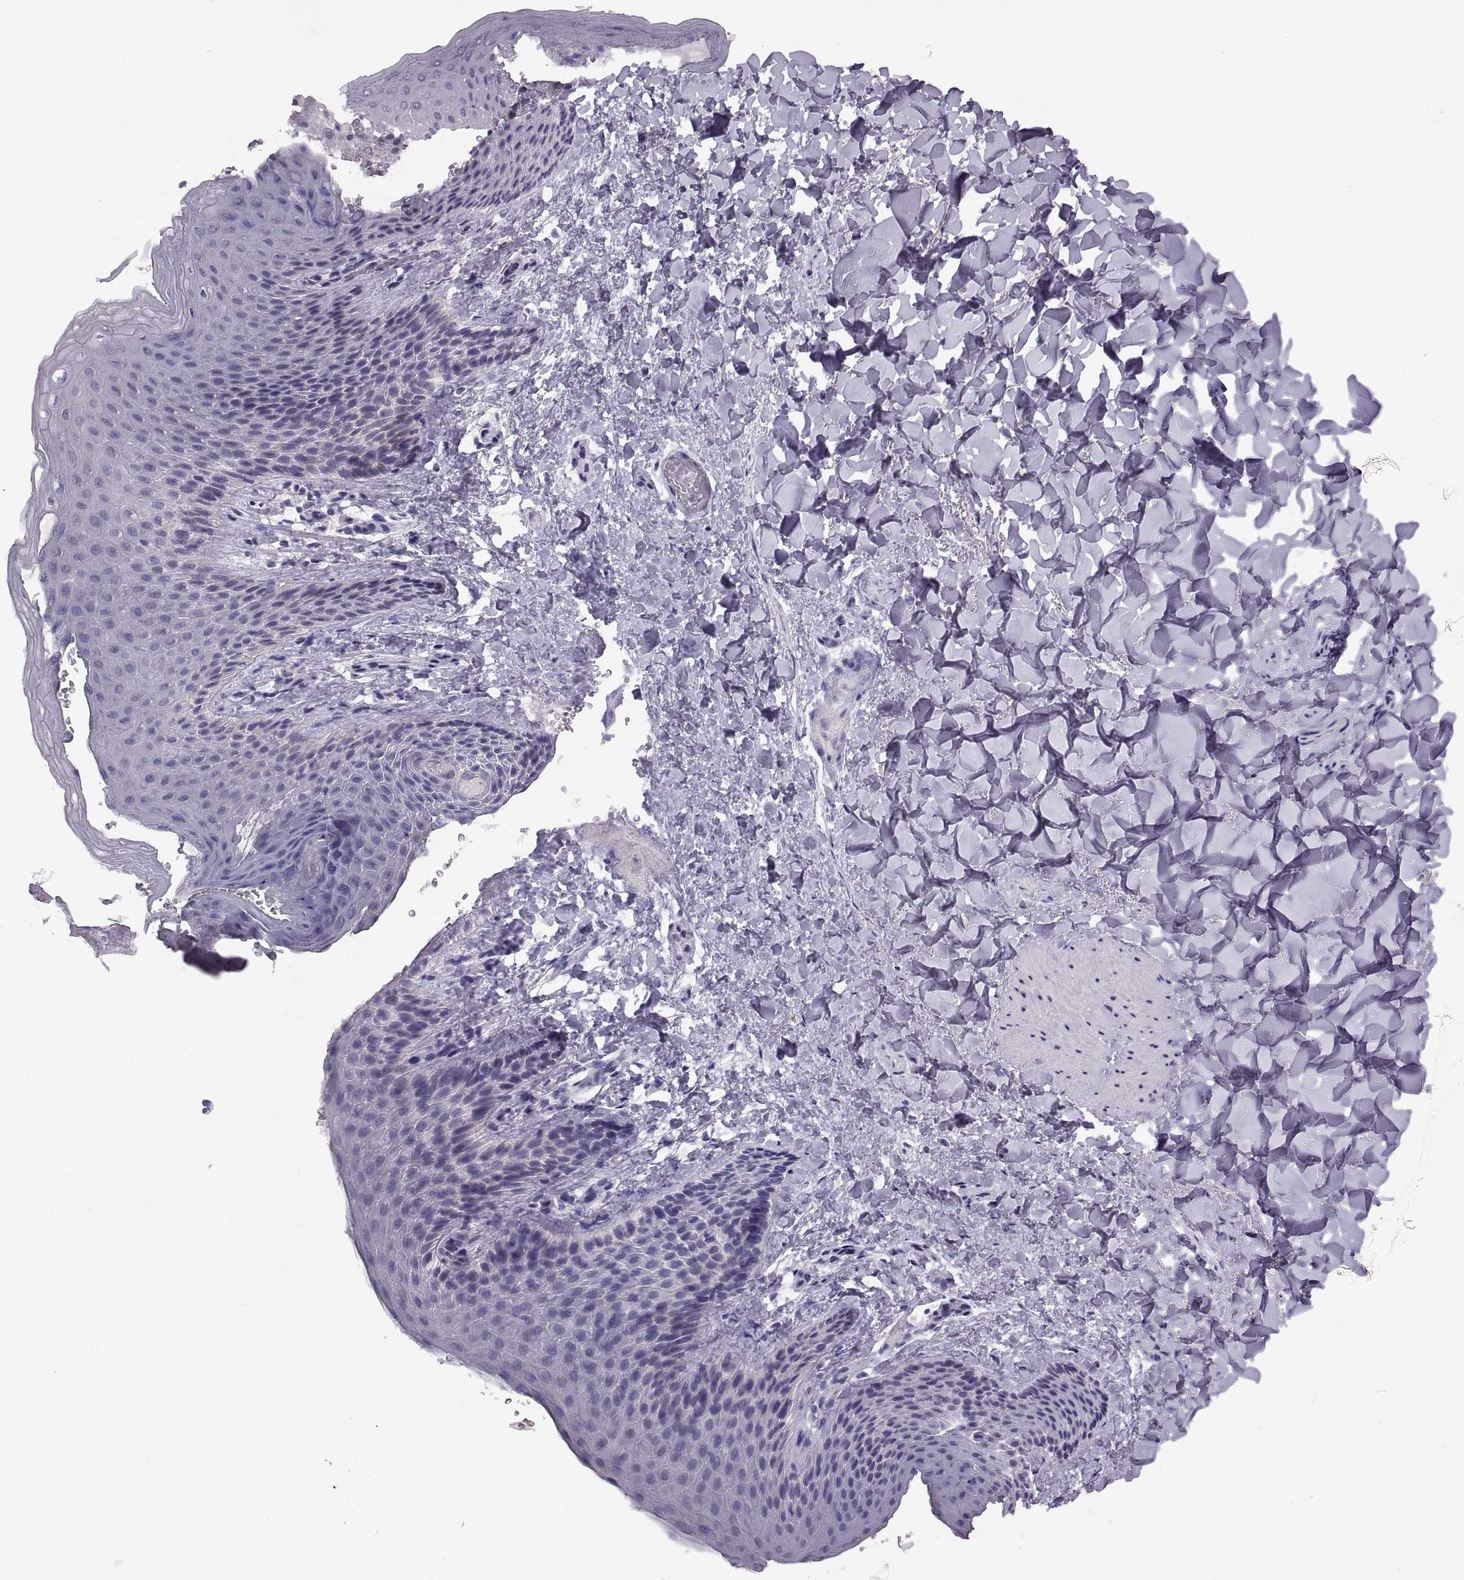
{"staining": {"intensity": "negative", "quantity": "none", "location": "none"}, "tissue": "skin", "cell_type": "Epidermal cells", "image_type": "normal", "snomed": [{"axis": "morphology", "description": "Normal tissue, NOS"}, {"axis": "topography", "description": "Anal"}], "caption": "This is an immunohistochemistry (IHC) photomicrograph of benign human skin. There is no staining in epidermal cells.", "gene": "ADH6", "patient": {"sex": "male", "age": 36}}